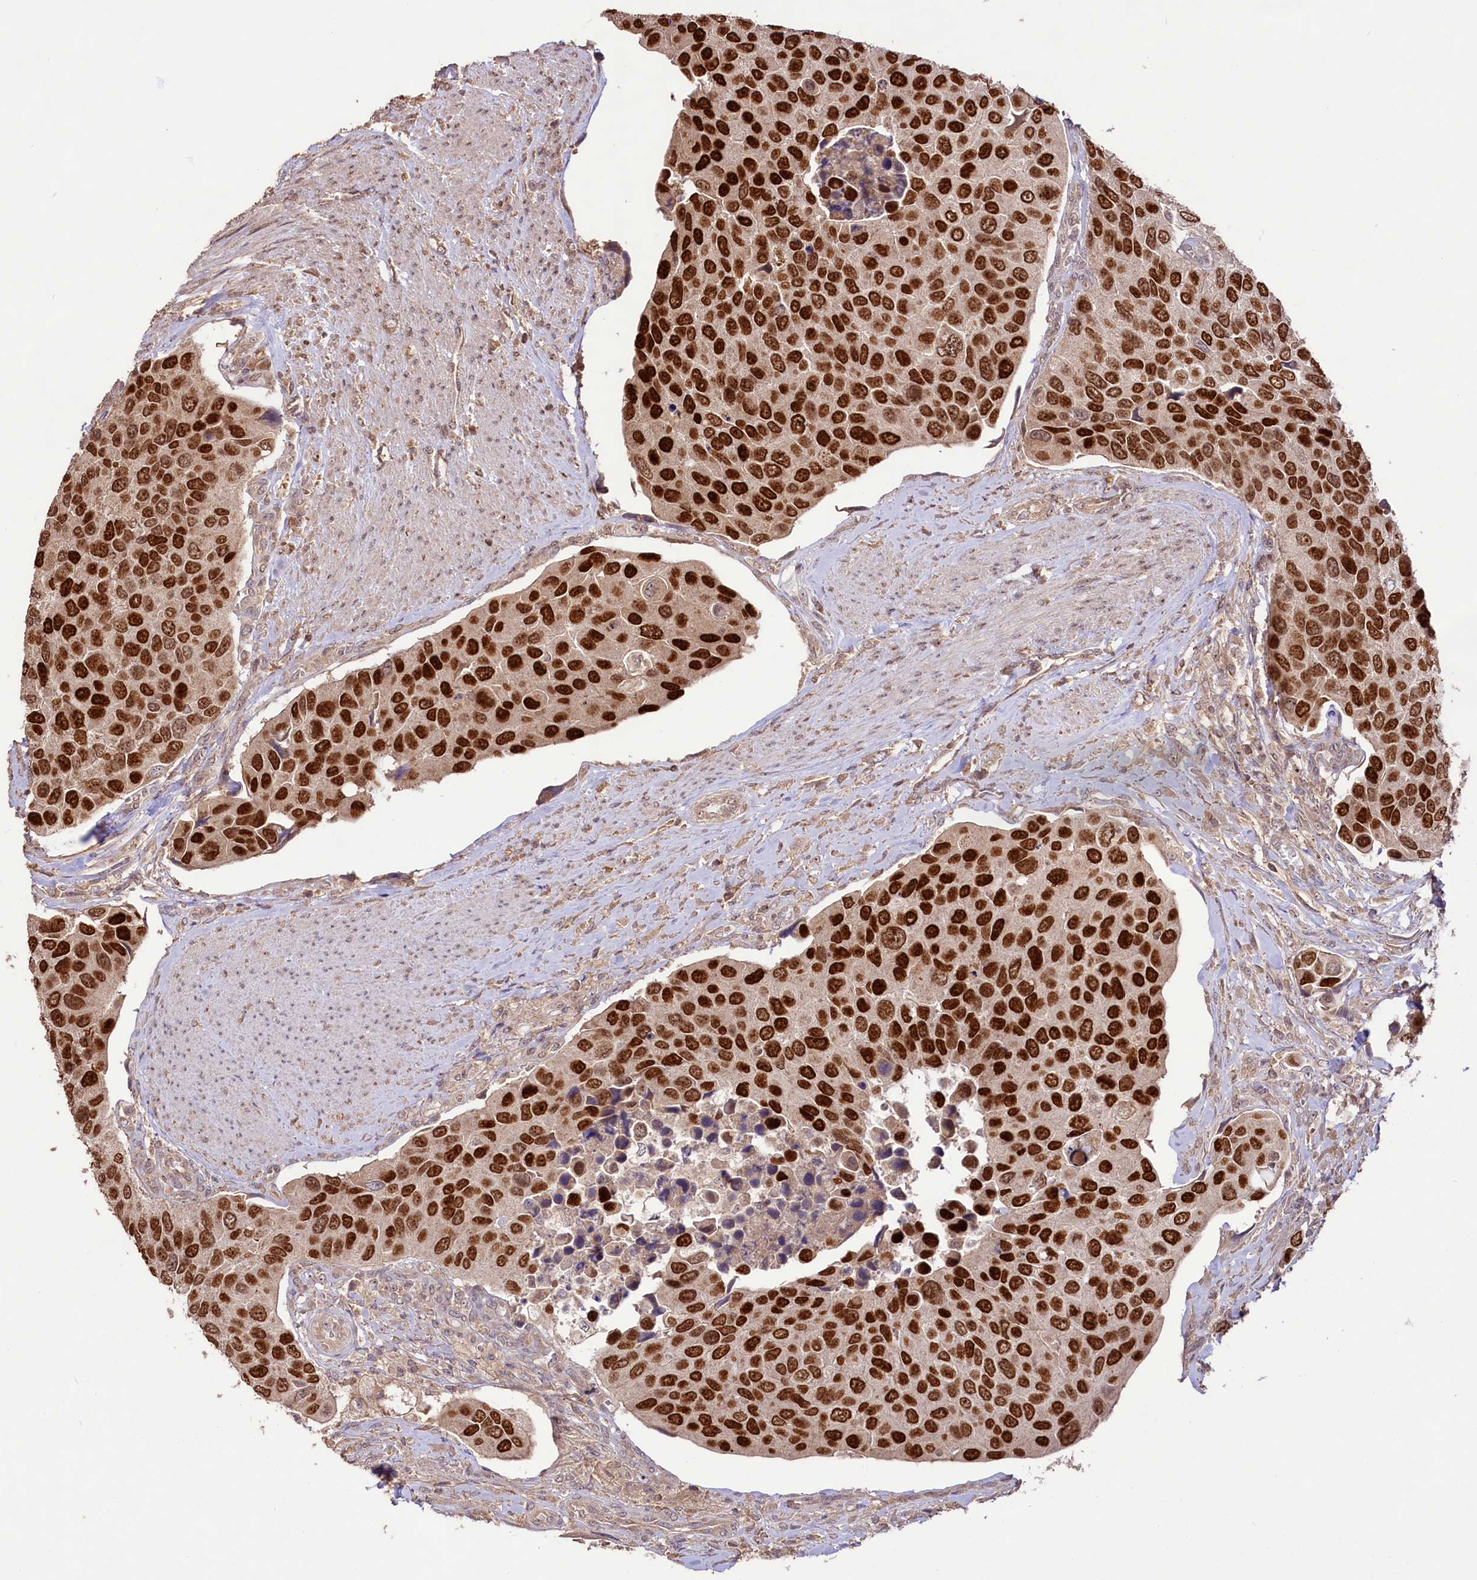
{"staining": {"intensity": "strong", "quantity": ">75%", "location": "nuclear"}, "tissue": "urothelial cancer", "cell_type": "Tumor cells", "image_type": "cancer", "snomed": [{"axis": "morphology", "description": "Urothelial carcinoma, High grade"}, {"axis": "topography", "description": "Urinary bladder"}], "caption": "Protein analysis of high-grade urothelial carcinoma tissue exhibits strong nuclear positivity in about >75% of tumor cells.", "gene": "RRP8", "patient": {"sex": "male", "age": 74}}